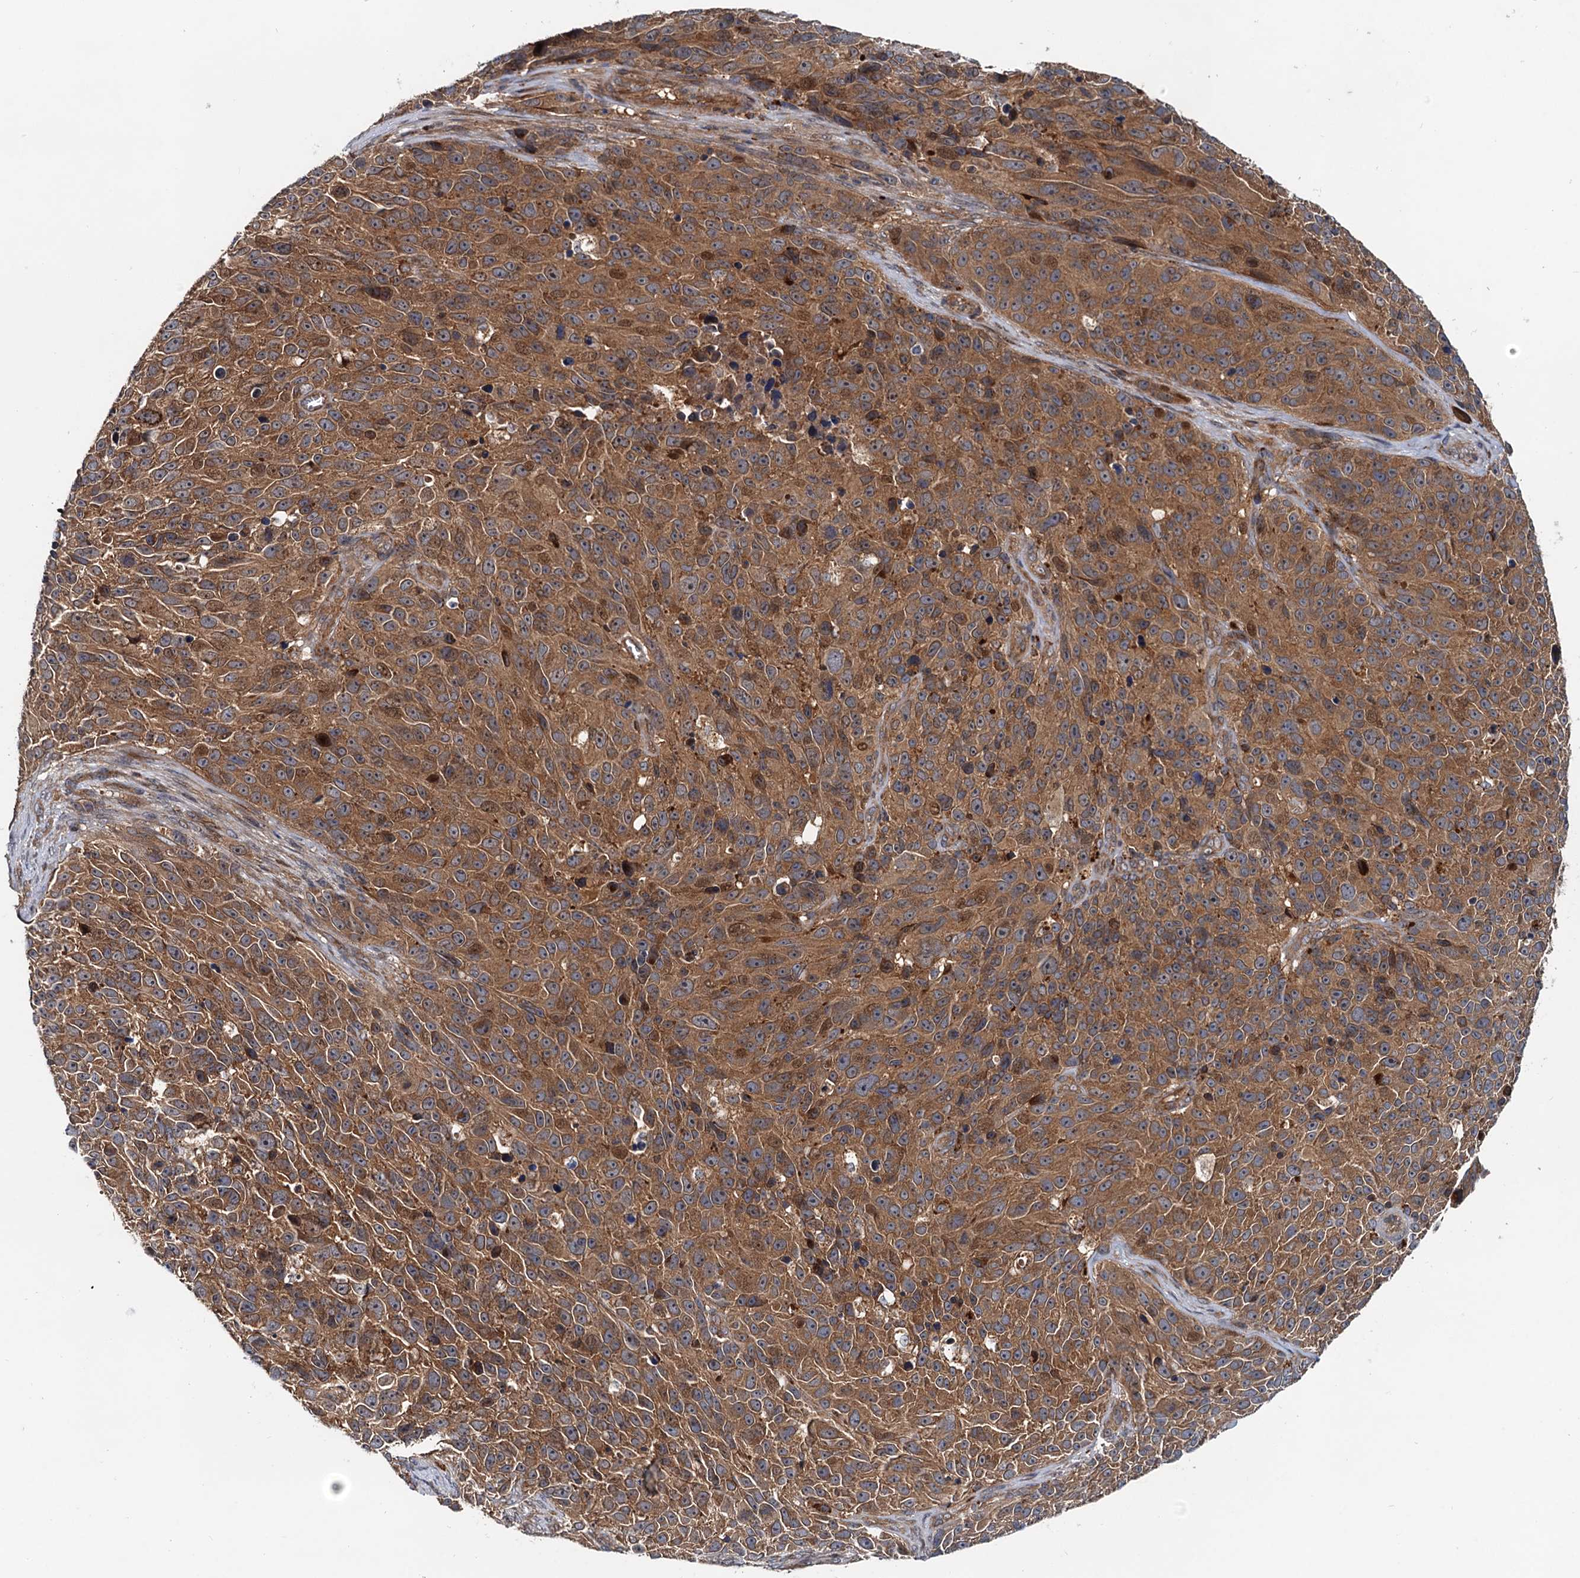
{"staining": {"intensity": "moderate", "quantity": ">75%", "location": "cytoplasmic/membranous"}, "tissue": "melanoma", "cell_type": "Tumor cells", "image_type": "cancer", "snomed": [{"axis": "morphology", "description": "Malignant melanoma, NOS"}, {"axis": "topography", "description": "Skin"}], "caption": "Human melanoma stained for a protein (brown) shows moderate cytoplasmic/membranous positive staining in about >75% of tumor cells.", "gene": "EFL1", "patient": {"sex": "male", "age": 84}}